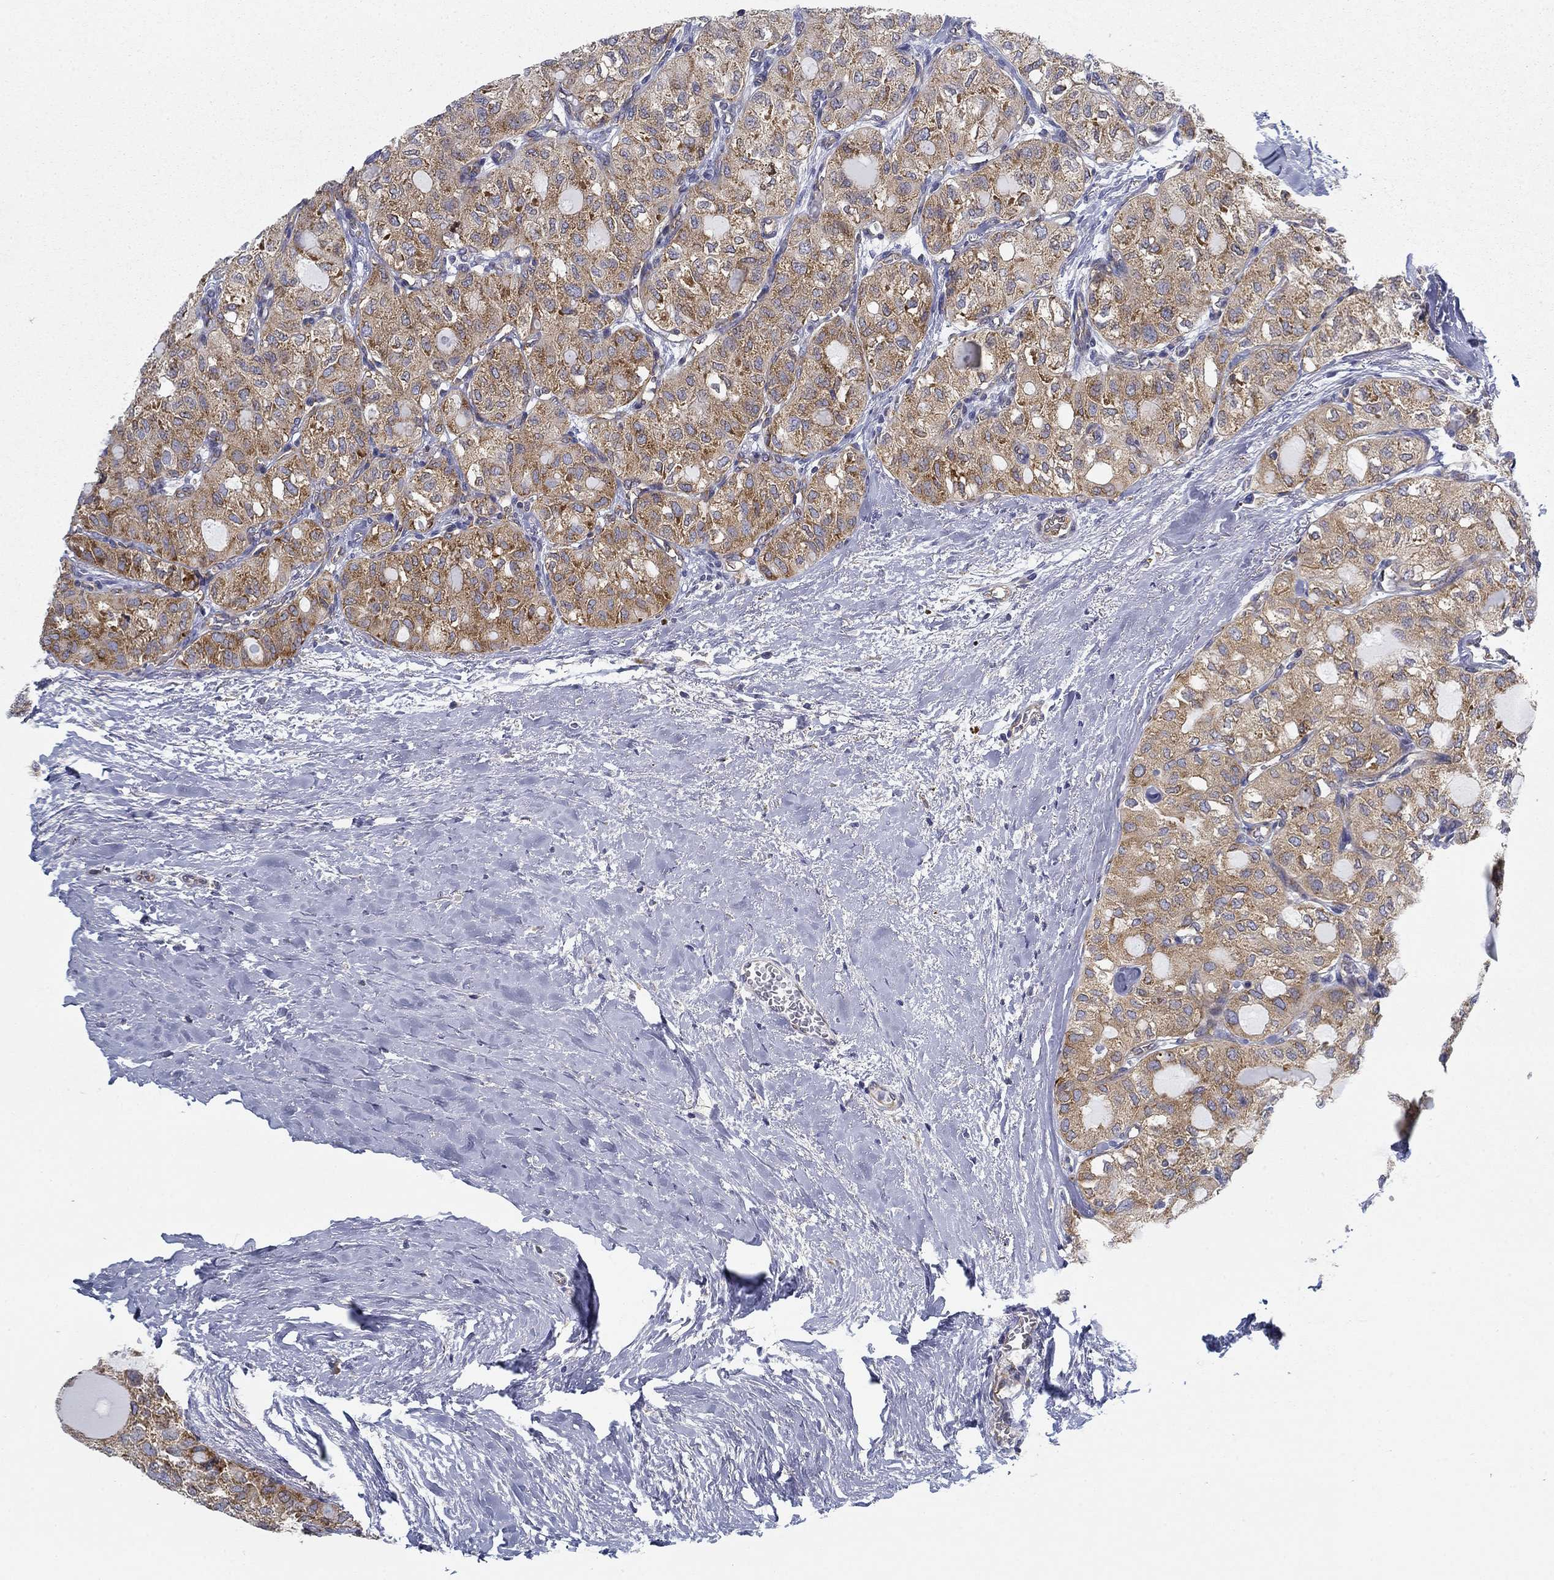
{"staining": {"intensity": "moderate", "quantity": "25%-75%", "location": "cytoplasmic/membranous"}, "tissue": "thyroid cancer", "cell_type": "Tumor cells", "image_type": "cancer", "snomed": [{"axis": "morphology", "description": "Follicular adenoma carcinoma, NOS"}, {"axis": "topography", "description": "Thyroid gland"}], "caption": "A brown stain highlights moderate cytoplasmic/membranous staining of a protein in human follicular adenoma carcinoma (thyroid) tumor cells.", "gene": "FXR1", "patient": {"sex": "male", "age": 75}}